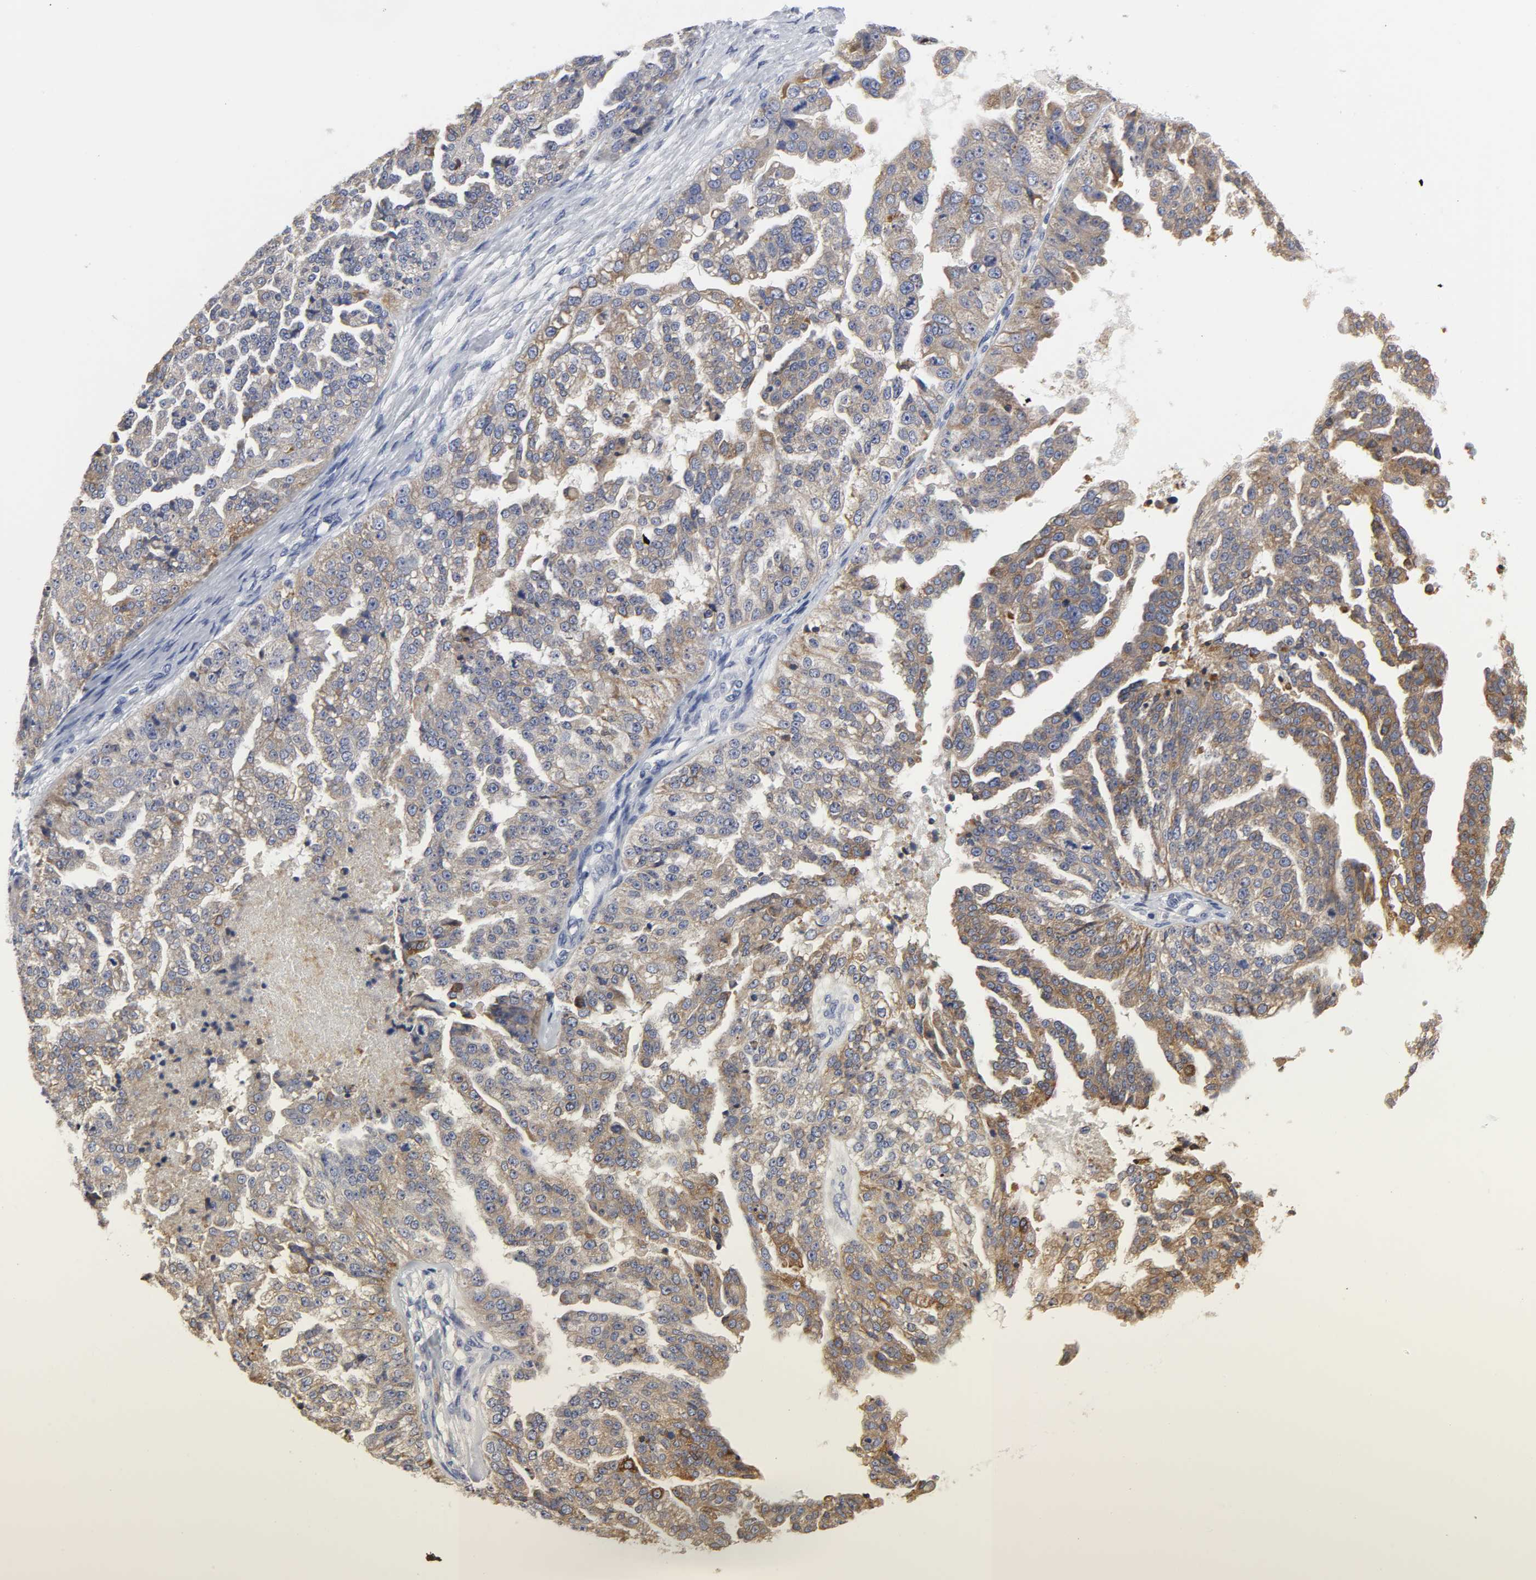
{"staining": {"intensity": "moderate", "quantity": ">75%", "location": "cytoplasmic/membranous"}, "tissue": "ovarian cancer", "cell_type": "Tumor cells", "image_type": "cancer", "snomed": [{"axis": "morphology", "description": "Cystadenocarcinoma, serous, NOS"}, {"axis": "topography", "description": "Ovary"}], "caption": "Protein expression analysis of human ovarian cancer (serous cystadenocarcinoma) reveals moderate cytoplasmic/membranous expression in about >75% of tumor cells.", "gene": "HCK", "patient": {"sex": "female", "age": 58}}